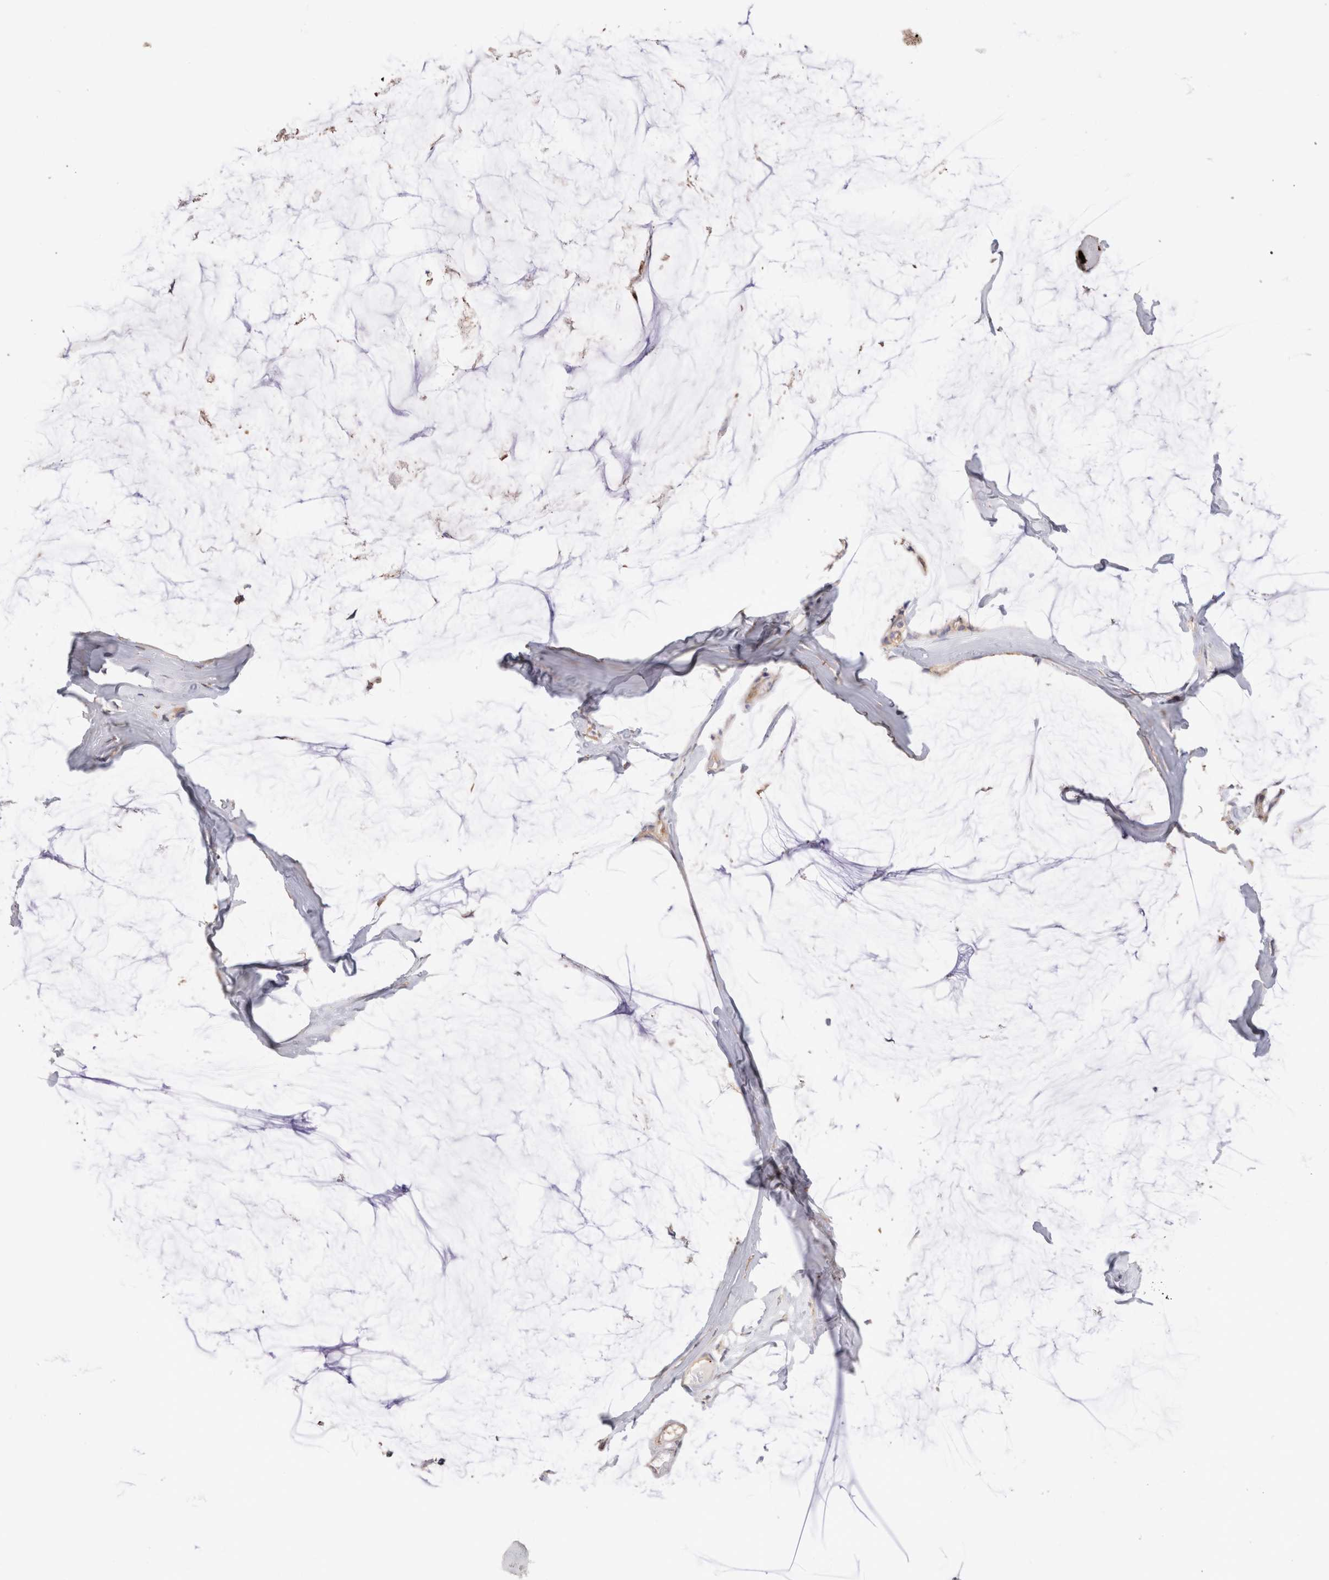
{"staining": {"intensity": "weak", "quantity": ">75%", "location": "cytoplasmic/membranous"}, "tissue": "ovarian cancer", "cell_type": "Tumor cells", "image_type": "cancer", "snomed": [{"axis": "morphology", "description": "Cystadenocarcinoma, mucinous, NOS"}, {"axis": "topography", "description": "Ovary"}], "caption": "Ovarian mucinous cystadenocarcinoma tissue shows weak cytoplasmic/membranous staining in about >75% of tumor cells, visualized by immunohistochemistry. Immunohistochemistry (ihc) stains the protein of interest in brown and the nuclei are stained blue.", "gene": "NXT2", "patient": {"sex": "female", "age": 39}}